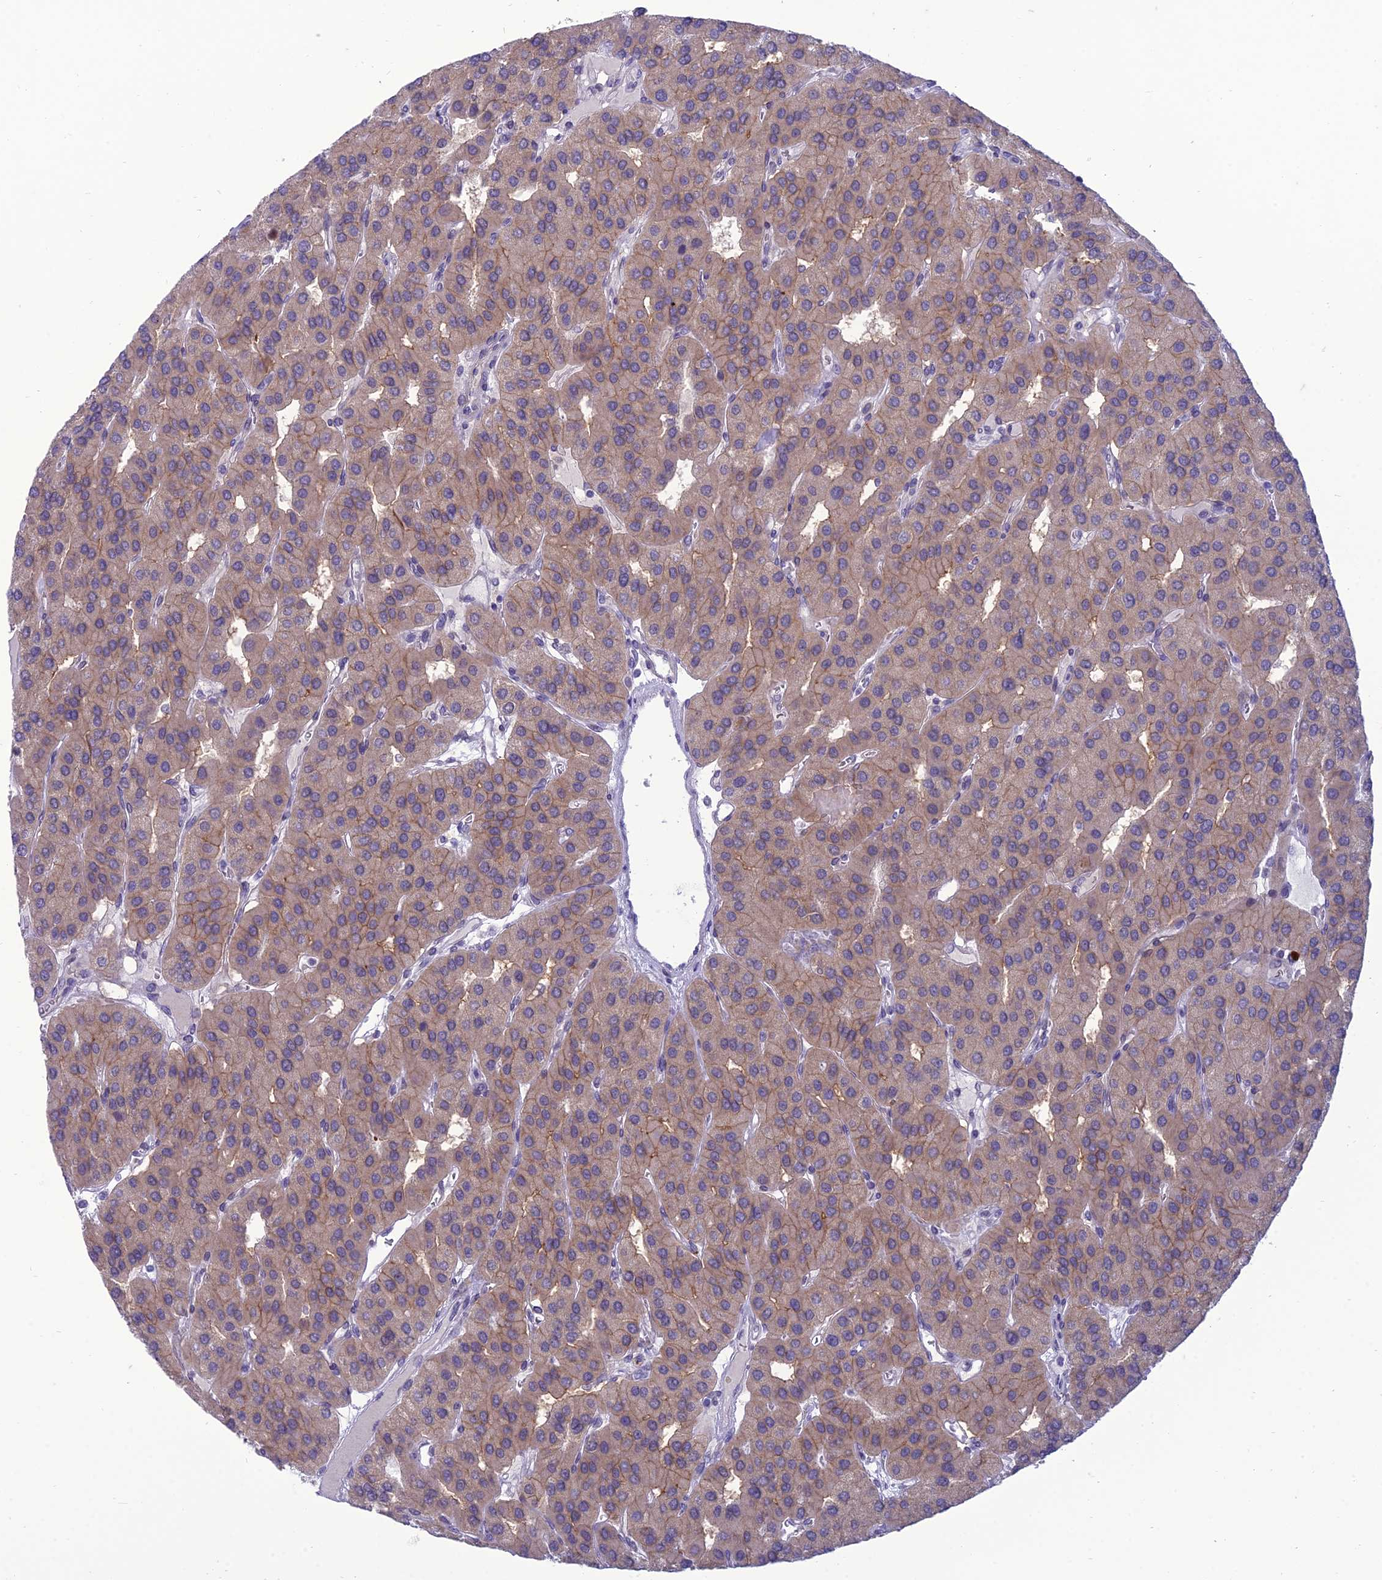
{"staining": {"intensity": "weak", "quantity": "25%-75%", "location": "cytoplasmic/membranous"}, "tissue": "parathyroid gland", "cell_type": "Glandular cells", "image_type": "normal", "snomed": [{"axis": "morphology", "description": "Normal tissue, NOS"}, {"axis": "morphology", "description": "Adenoma, NOS"}, {"axis": "topography", "description": "Parathyroid gland"}], "caption": "DAB immunohistochemical staining of benign parathyroid gland exhibits weak cytoplasmic/membranous protein staining in about 25%-75% of glandular cells.", "gene": "ANKS4B", "patient": {"sex": "female", "age": 86}}